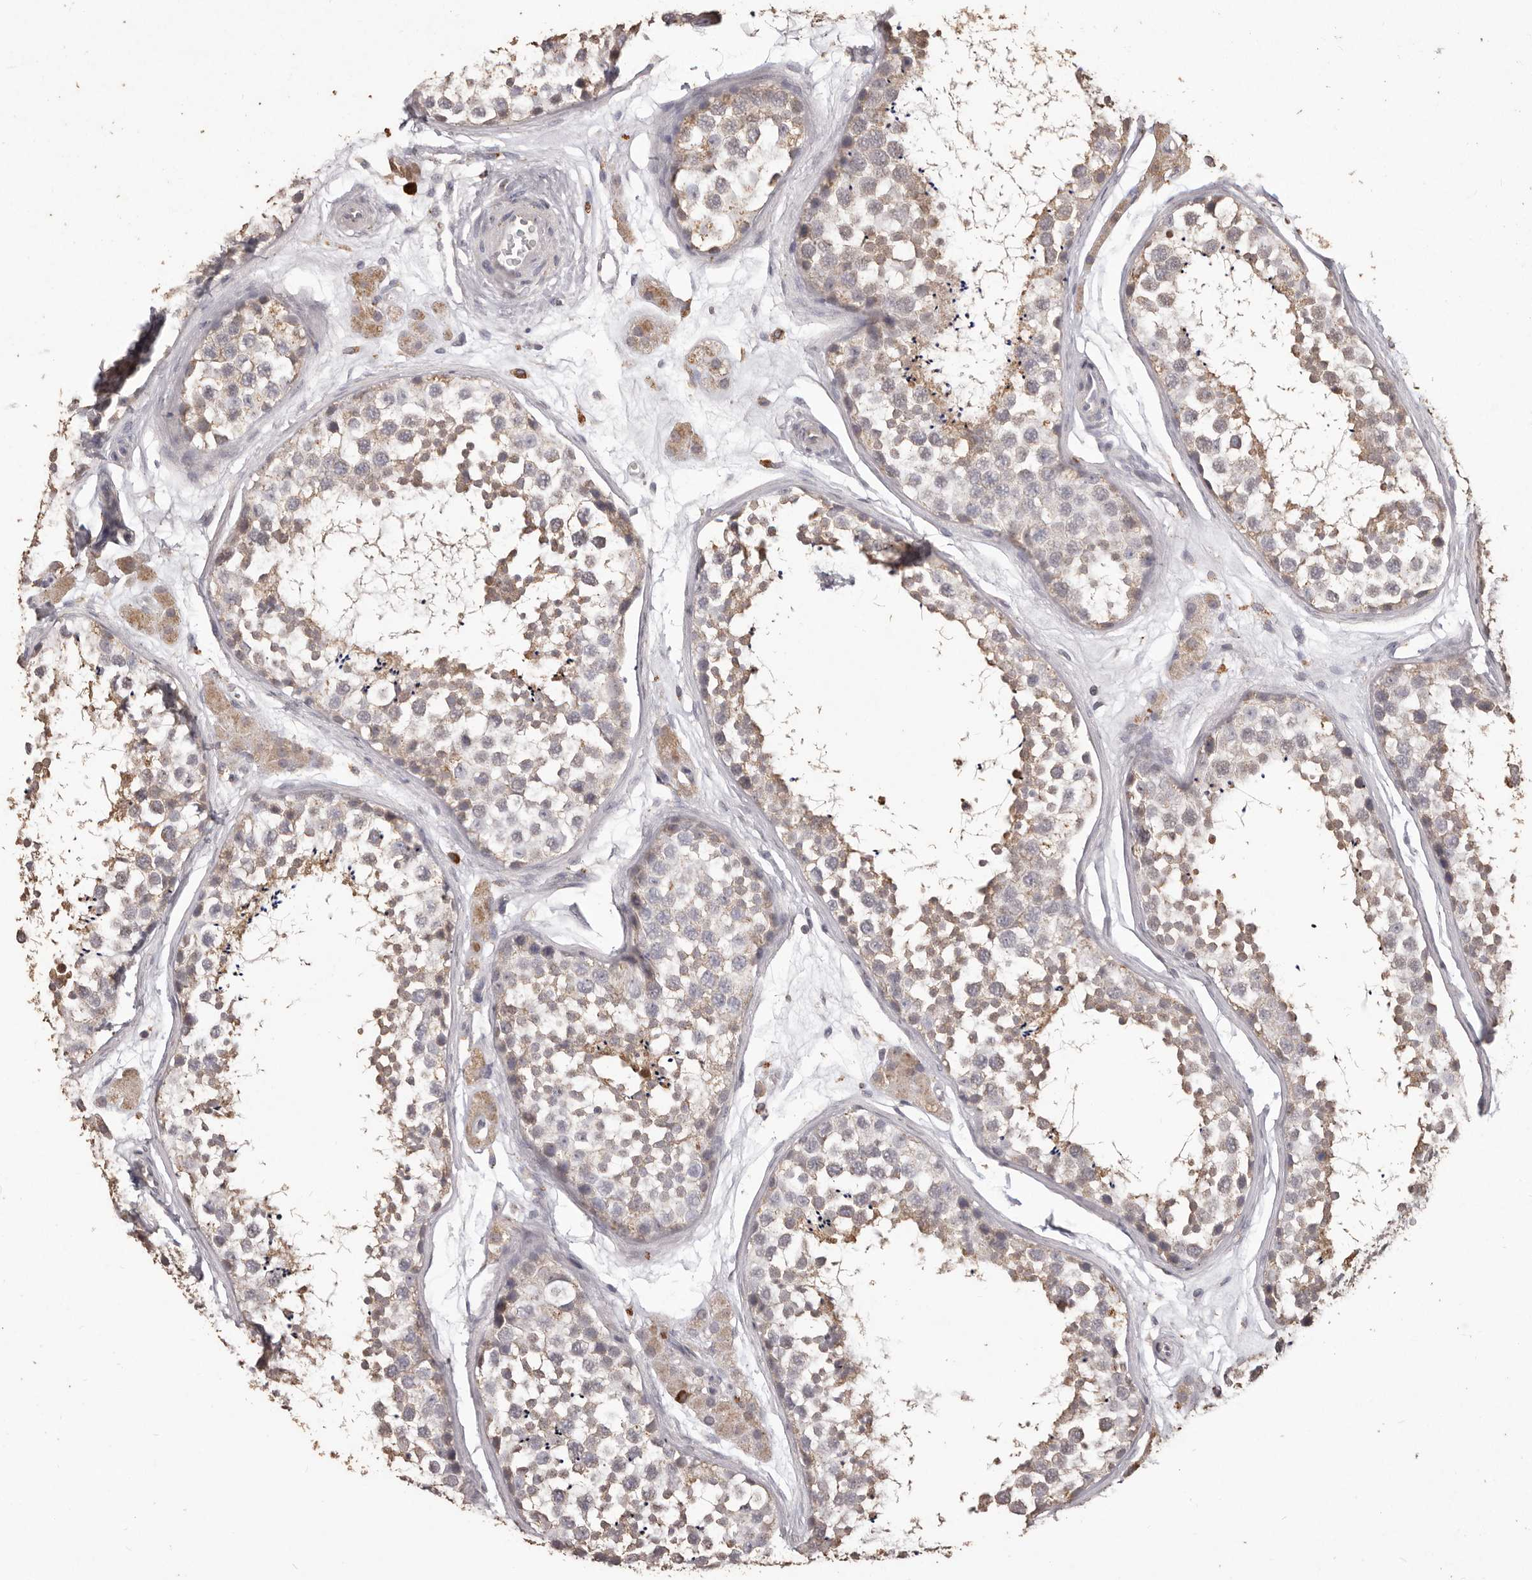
{"staining": {"intensity": "moderate", "quantity": "25%-75%", "location": "cytoplasmic/membranous"}, "tissue": "testis", "cell_type": "Cells in seminiferous ducts", "image_type": "normal", "snomed": [{"axis": "morphology", "description": "Normal tissue, NOS"}, {"axis": "topography", "description": "Testis"}], "caption": "Immunohistochemistry of benign testis displays medium levels of moderate cytoplasmic/membranous positivity in about 25%-75% of cells in seminiferous ducts.", "gene": "PRSS27", "patient": {"sex": "male", "age": 56}}